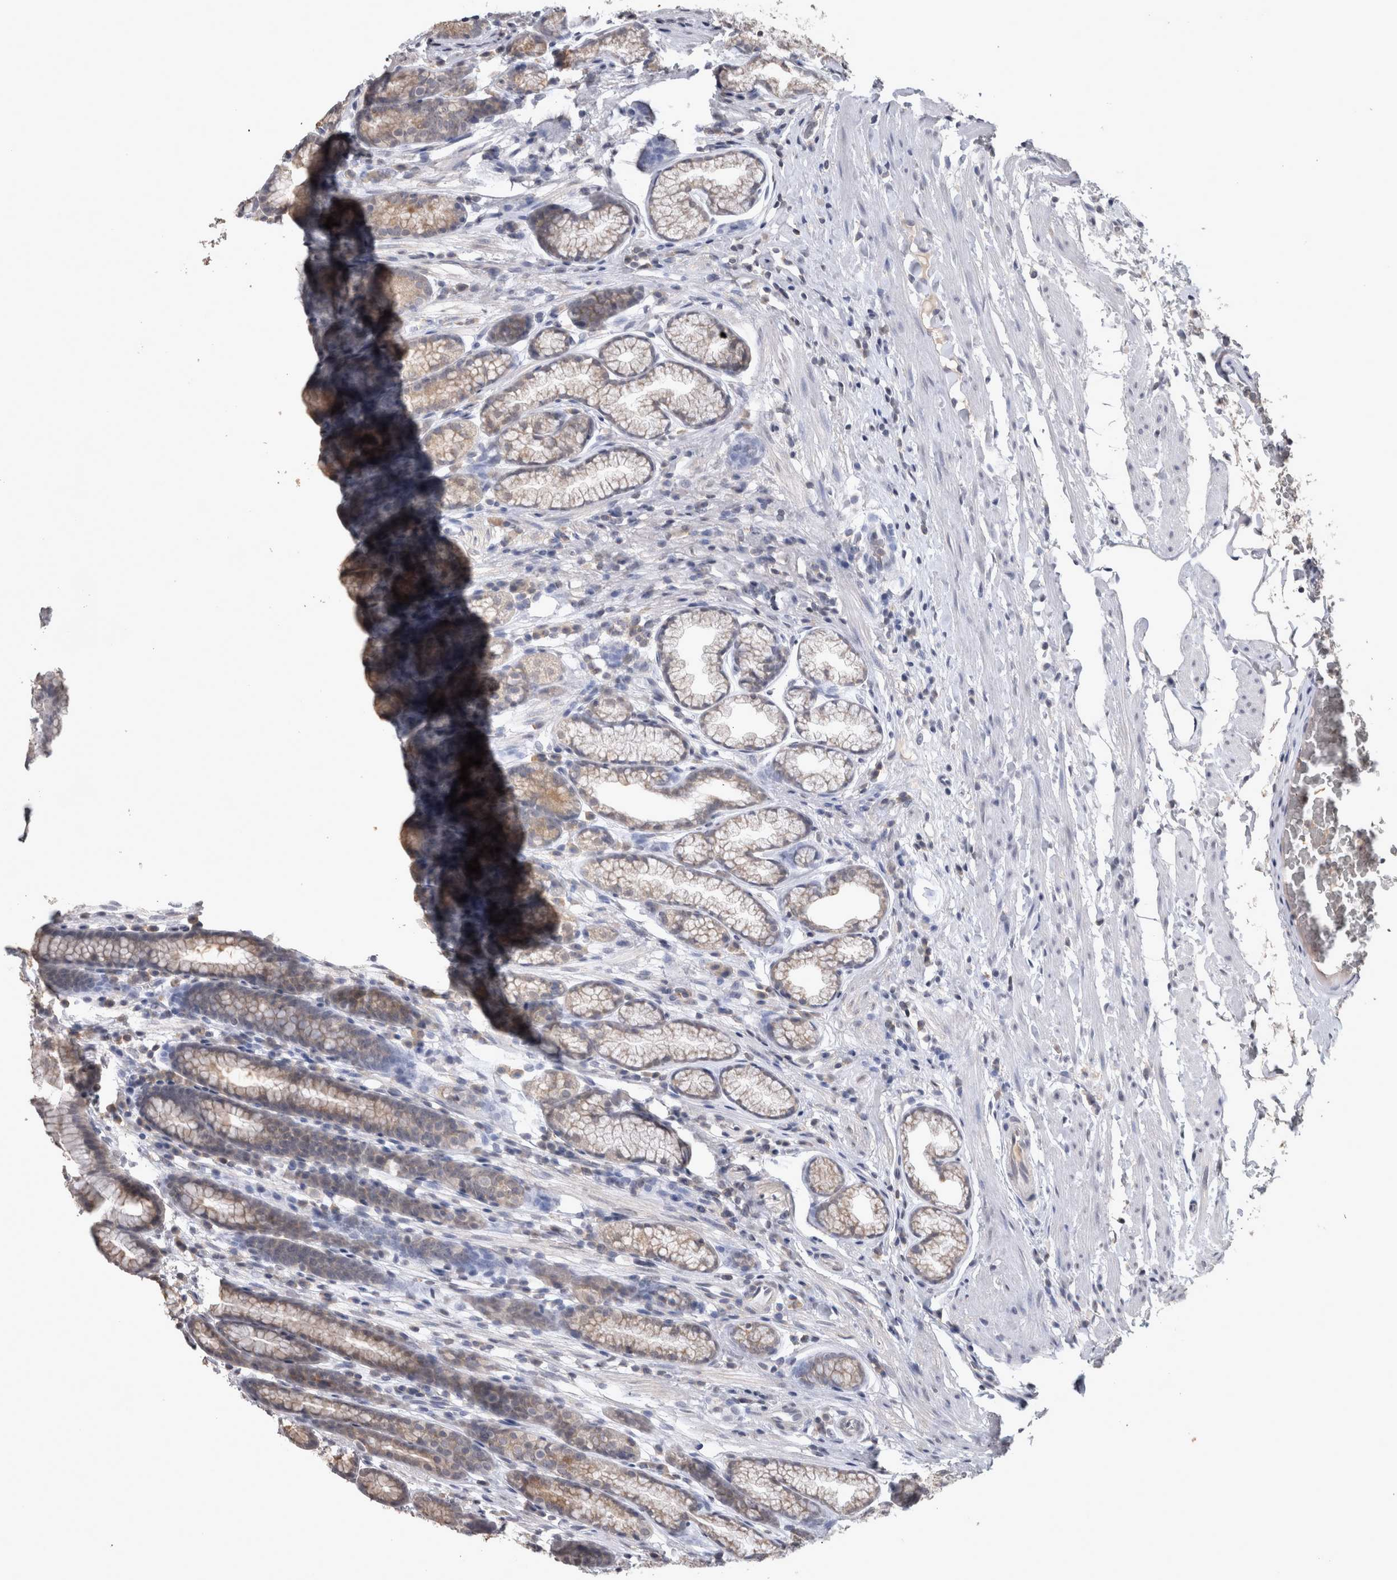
{"staining": {"intensity": "weak", "quantity": "25%-75%", "location": "cytoplasmic/membranous"}, "tissue": "stomach", "cell_type": "Glandular cells", "image_type": "normal", "snomed": [{"axis": "morphology", "description": "Normal tissue, NOS"}, {"axis": "topography", "description": "Stomach"}], "caption": "Immunohistochemistry (IHC) of benign stomach exhibits low levels of weak cytoplasmic/membranous positivity in about 25%-75% of glandular cells.", "gene": "WNT7A", "patient": {"sex": "male", "age": 42}}